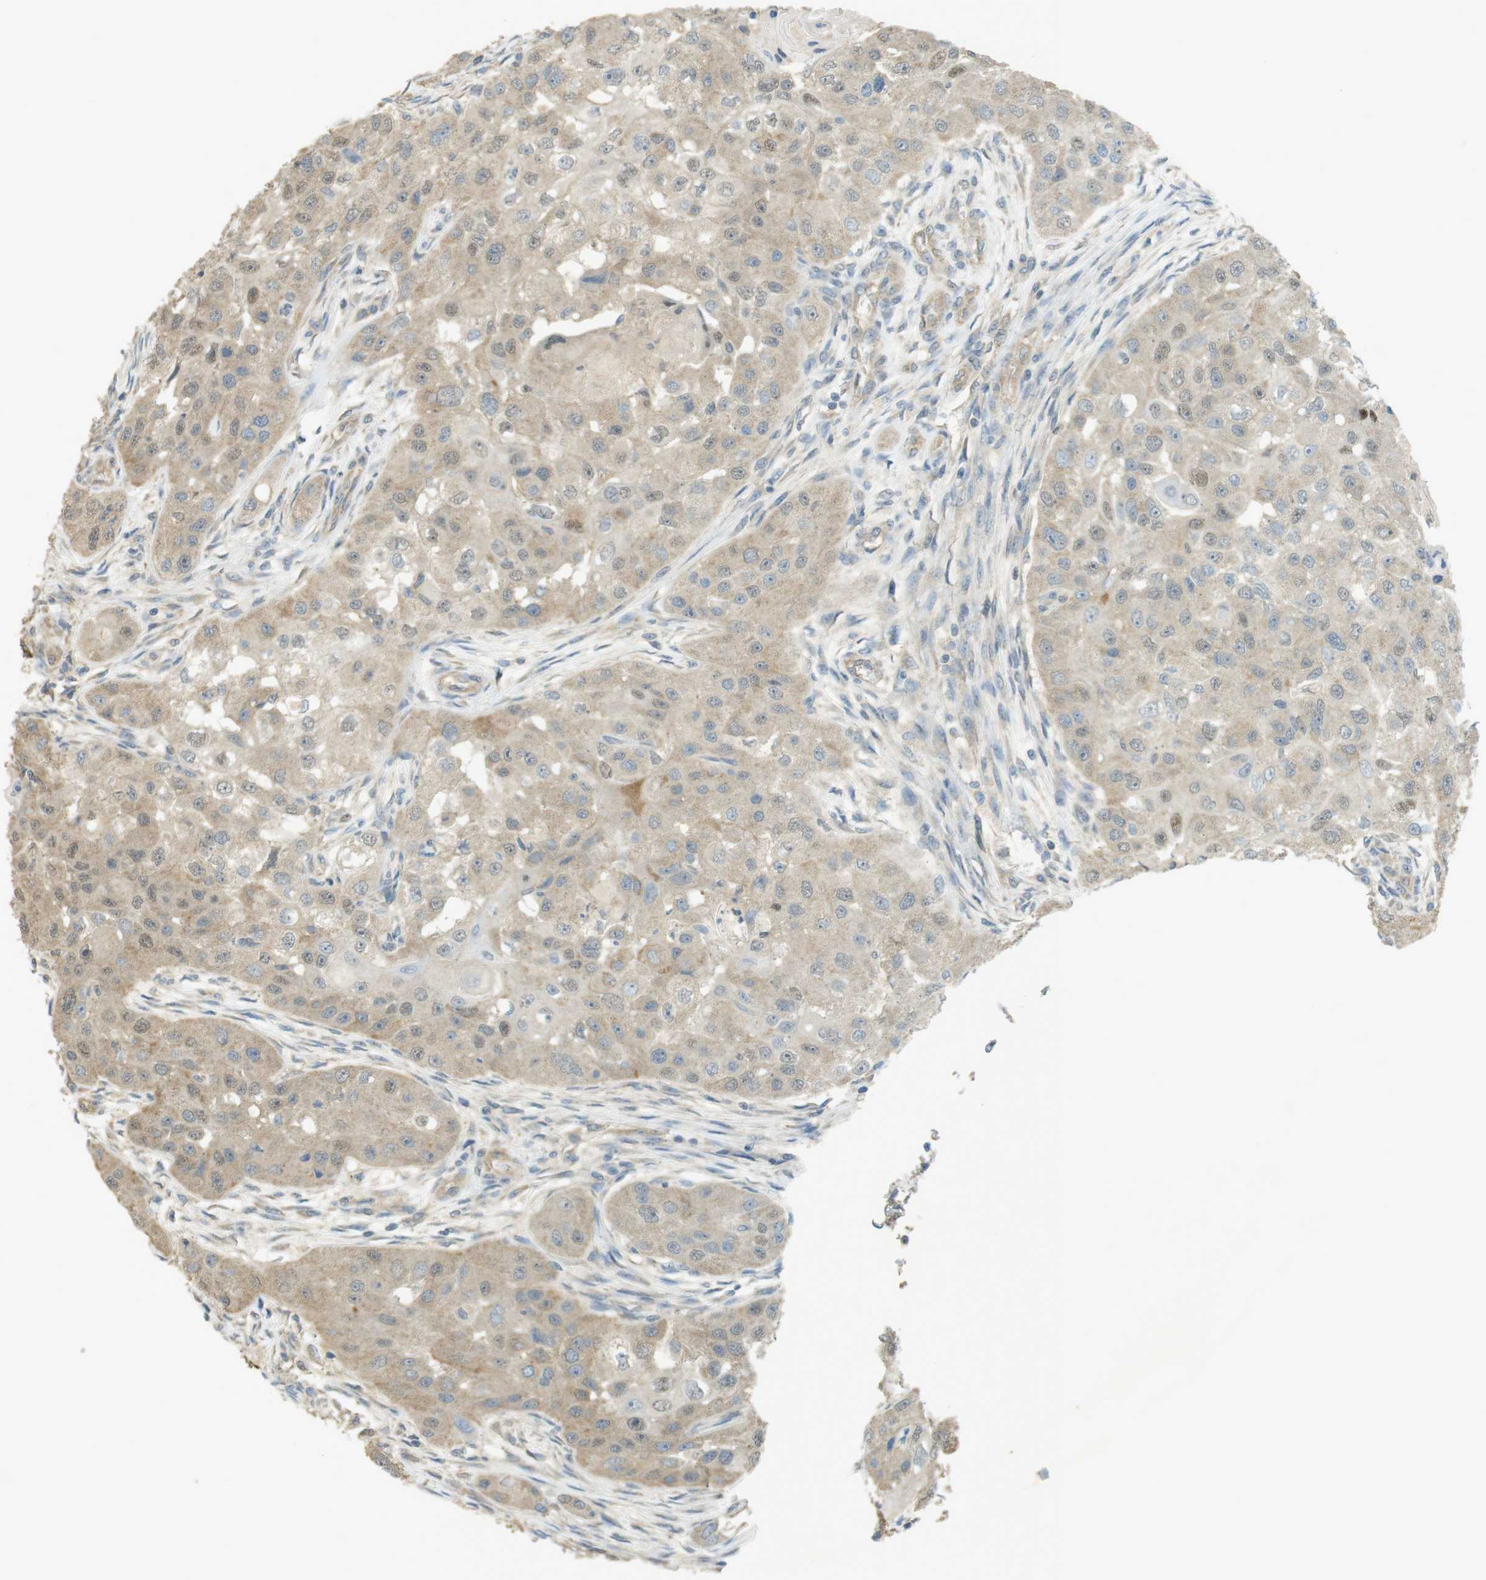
{"staining": {"intensity": "weak", "quantity": "<25%", "location": "cytoplasmic/membranous,nuclear"}, "tissue": "head and neck cancer", "cell_type": "Tumor cells", "image_type": "cancer", "snomed": [{"axis": "morphology", "description": "Normal tissue, NOS"}, {"axis": "morphology", "description": "Squamous cell carcinoma, NOS"}, {"axis": "topography", "description": "Skeletal muscle"}, {"axis": "topography", "description": "Head-Neck"}], "caption": "Immunohistochemistry photomicrograph of head and neck squamous cell carcinoma stained for a protein (brown), which demonstrates no staining in tumor cells.", "gene": "ZDHHC20", "patient": {"sex": "male", "age": 51}}